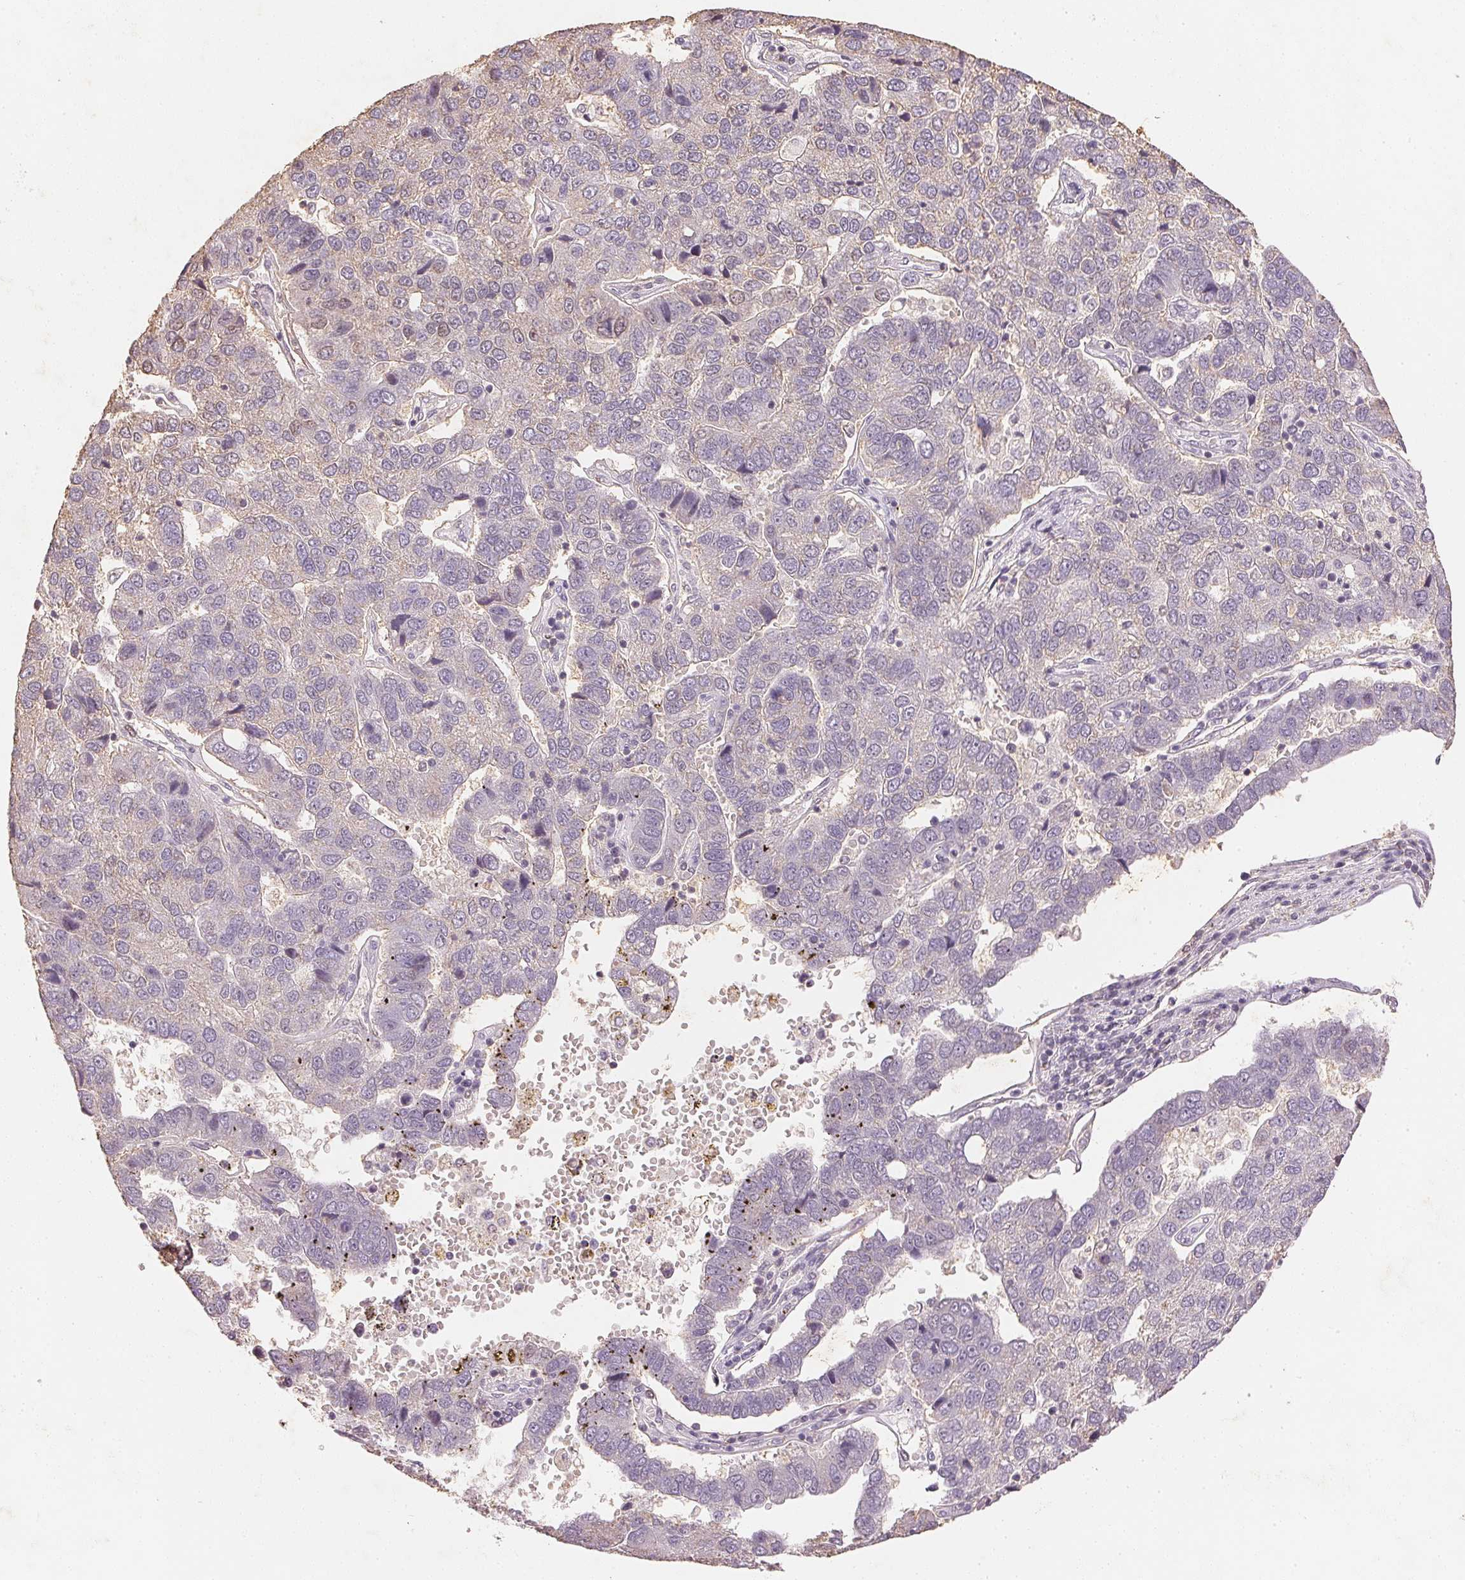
{"staining": {"intensity": "negative", "quantity": "none", "location": "none"}, "tissue": "pancreatic cancer", "cell_type": "Tumor cells", "image_type": "cancer", "snomed": [{"axis": "morphology", "description": "Adenocarcinoma, NOS"}, {"axis": "topography", "description": "Pancreas"}], "caption": "Human pancreatic cancer (adenocarcinoma) stained for a protein using immunohistochemistry (IHC) displays no expression in tumor cells.", "gene": "SMTN", "patient": {"sex": "female", "age": 61}}